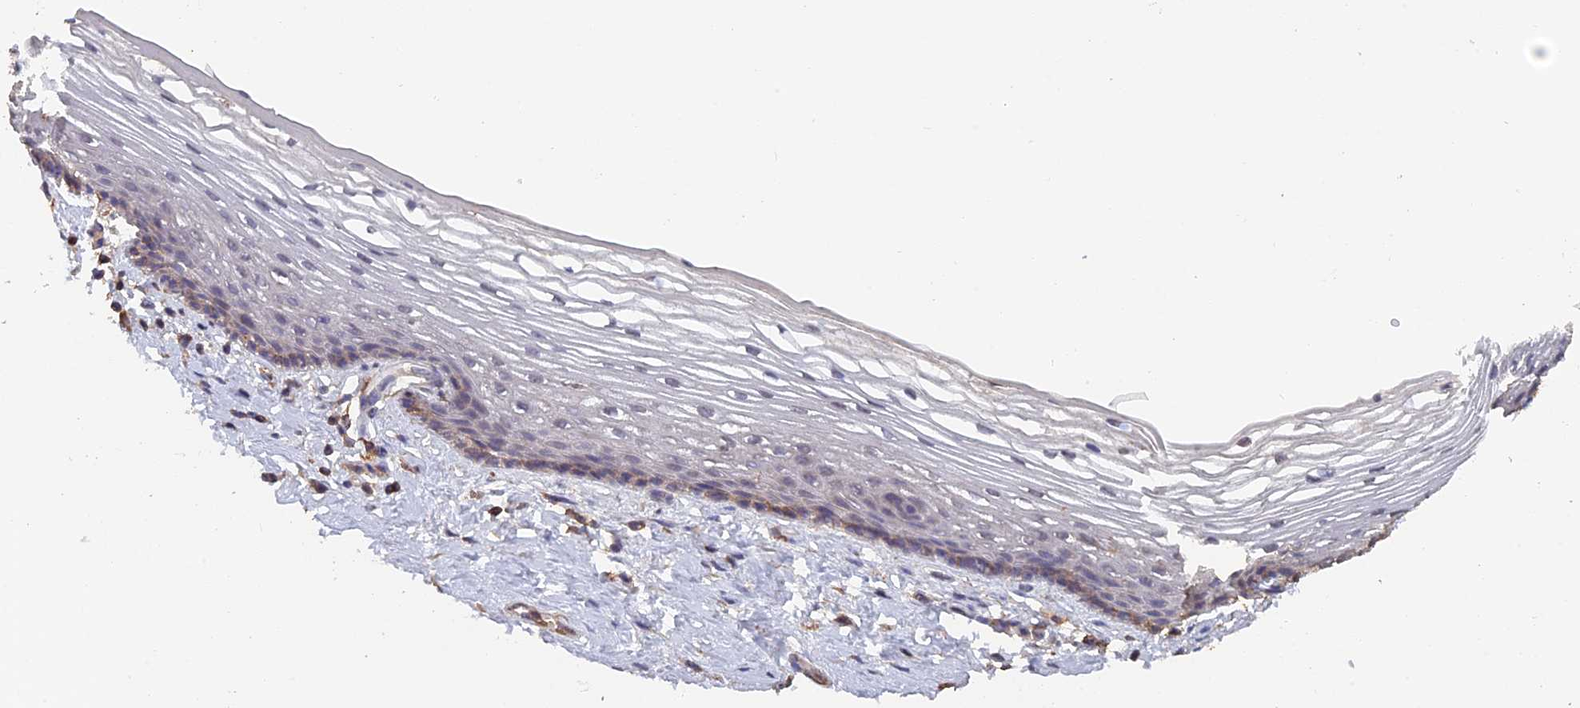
{"staining": {"intensity": "weak", "quantity": "25%-75%", "location": "nuclear"}, "tissue": "vagina", "cell_type": "Squamous epithelial cells", "image_type": "normal", "snomed": [{"axis": "morphology", "description": "Normal tissue, NOS"}, {"axis": "topography", "description": "Vagina"}], "caption": "Squamous epithelial cells show weak nuclear expression in about 25%-75% of cells in normal vagina. (brown staining indicates protein expression, while blue staining denotes nuclei).", "gene": "PIGQ", "patient": {"sex": "female", "age": 46}}